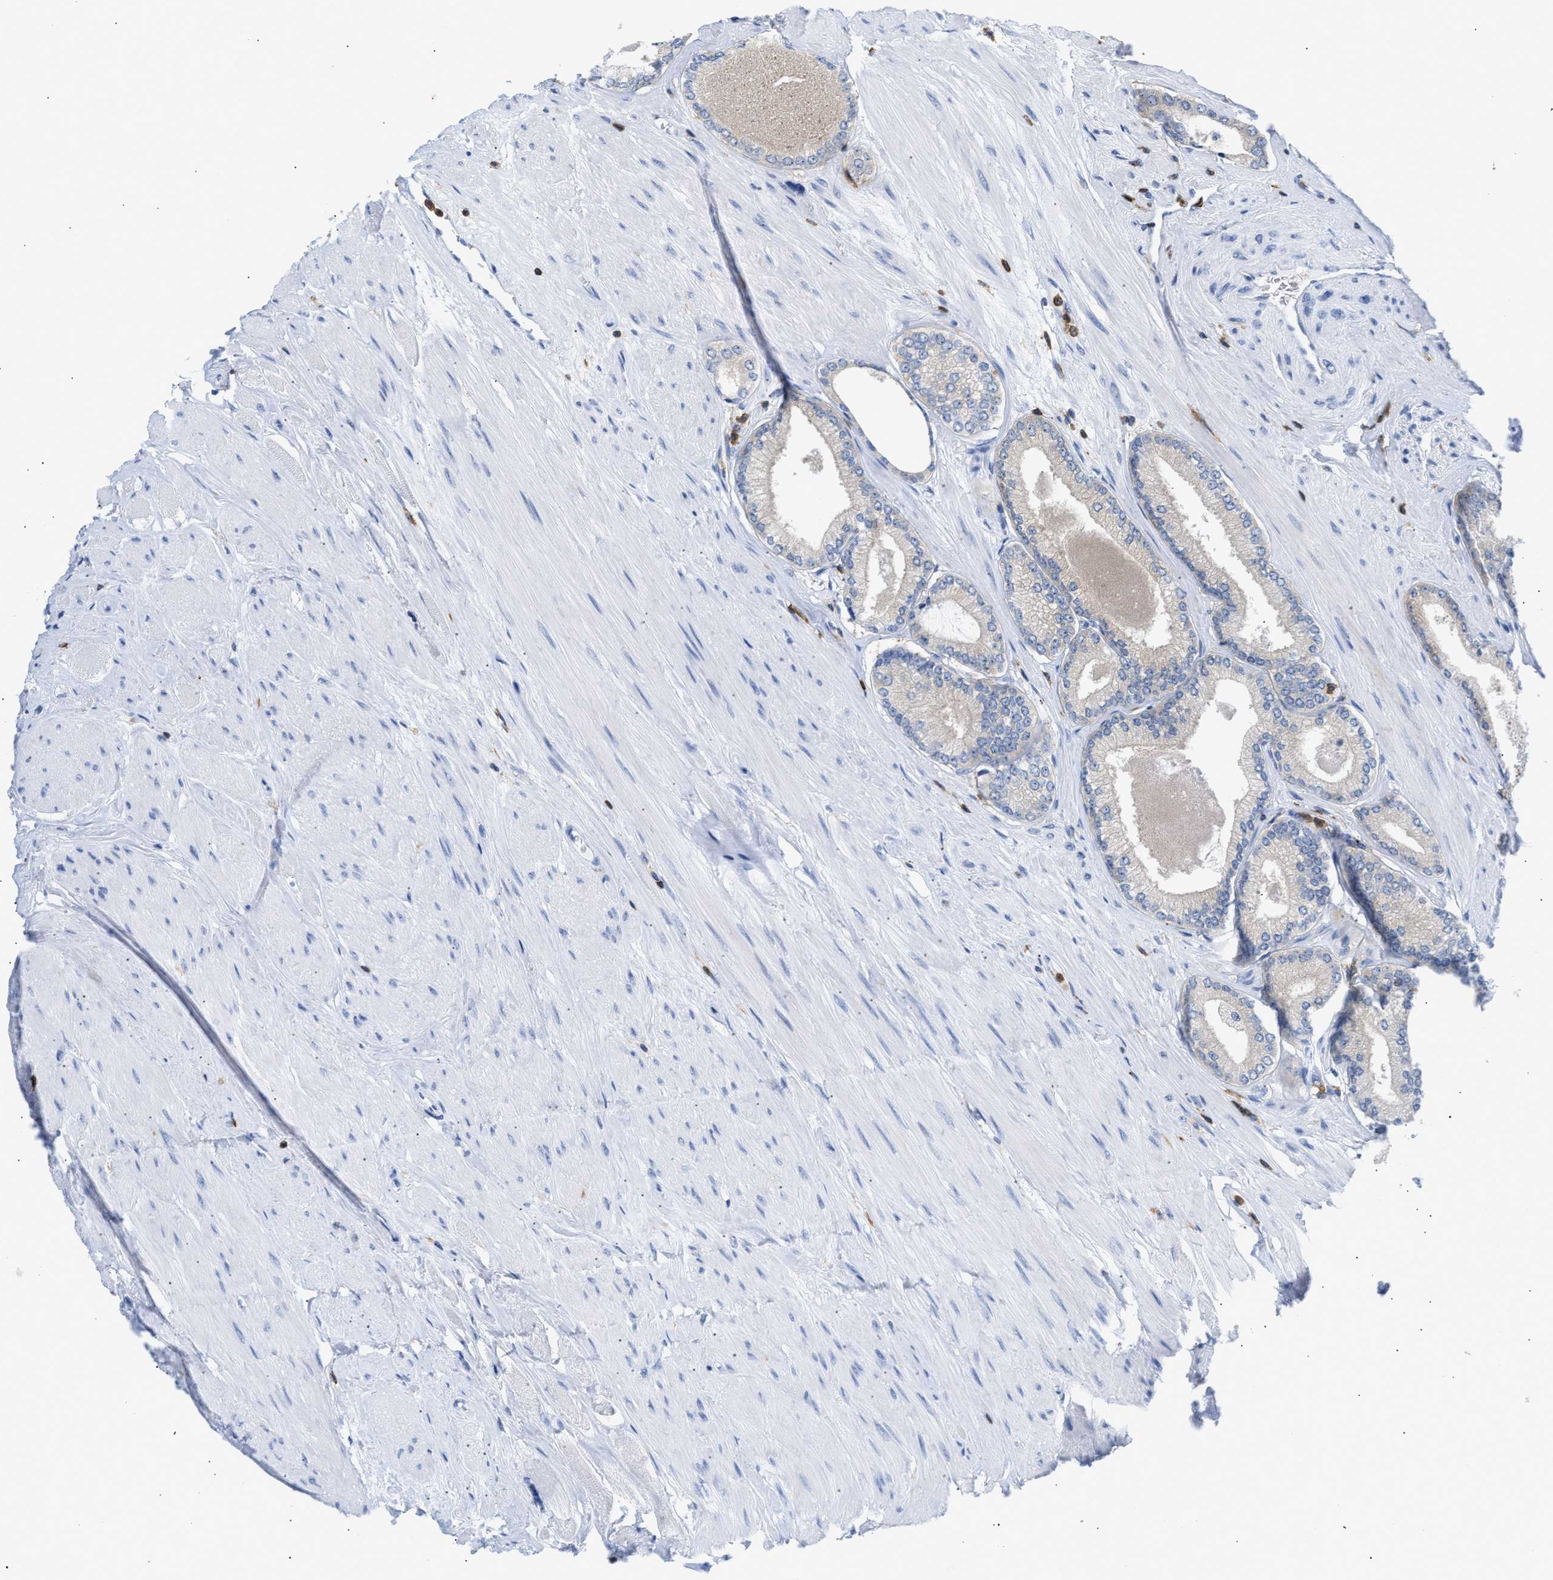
{"staining": {"intensity": "negative", "quantity": "none", "location": "none"}, "tissue": "prostate cancer", "cell_type": "Tumor cells", "image_type": "cancer", "snomed": [{"axis": "morphology", "description": "Adenocarcinoma, High grade"}, {"axis": "topography", "description": "Prostate"}], "caption": "High power microscopy photomicrograph of an IHC micrograph of prostate high-grade adenocarcinoma, revealing no significant expression in tumor cells. (Brightfield microscopy of DAB immunohistochemistry at high magnification).", "gene": "LCP1", "patient": {"sex": "male", "age": 61}}